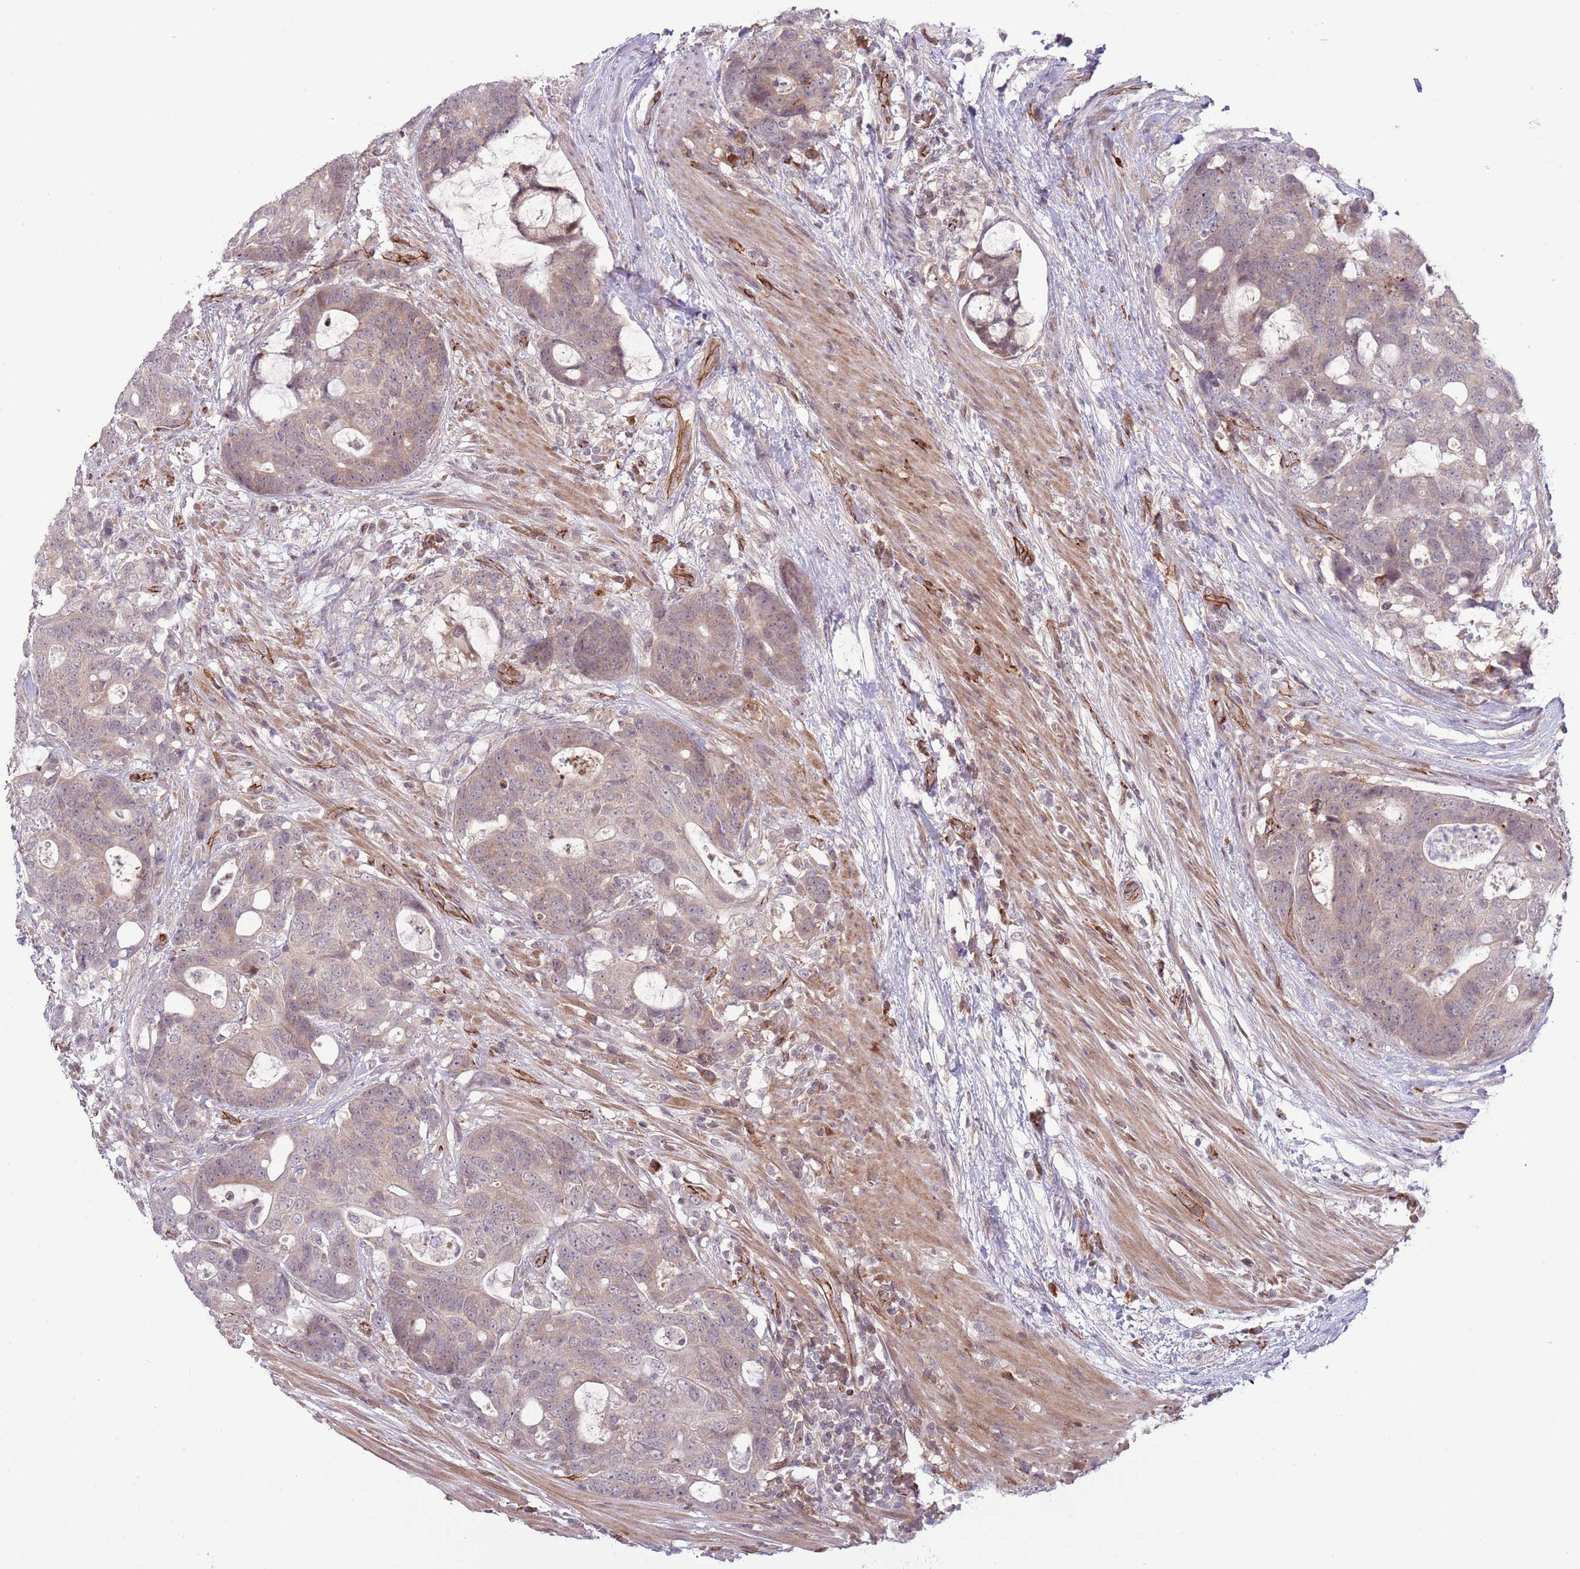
{"staining": {"intensity": "weak", "quantity": "25%-75%", "location": "cytoplasmic/membranous"}, "tissue": "colorectal cancer", "cell_type": "Tumor cells", "image_type": "cancer", "snomed": [{"axis": "morphology", "description": "Adenocarcinoma, NOS"}, {"axis": "topography", "description": "Colon"}], "caption": "Immunohistochemistry of human colorectal cancer reveals low levels of weak cytoplasmic/membranous positivity in about 25%-75% of tumor cells. The staining was performed using DAB to visualize the protein expression in brown, while the nuclei were stained in blue with hematoxylin (Magnification: 20x).", "gene": "DPP10", "patient": {"sex": "female", "age": 82}}